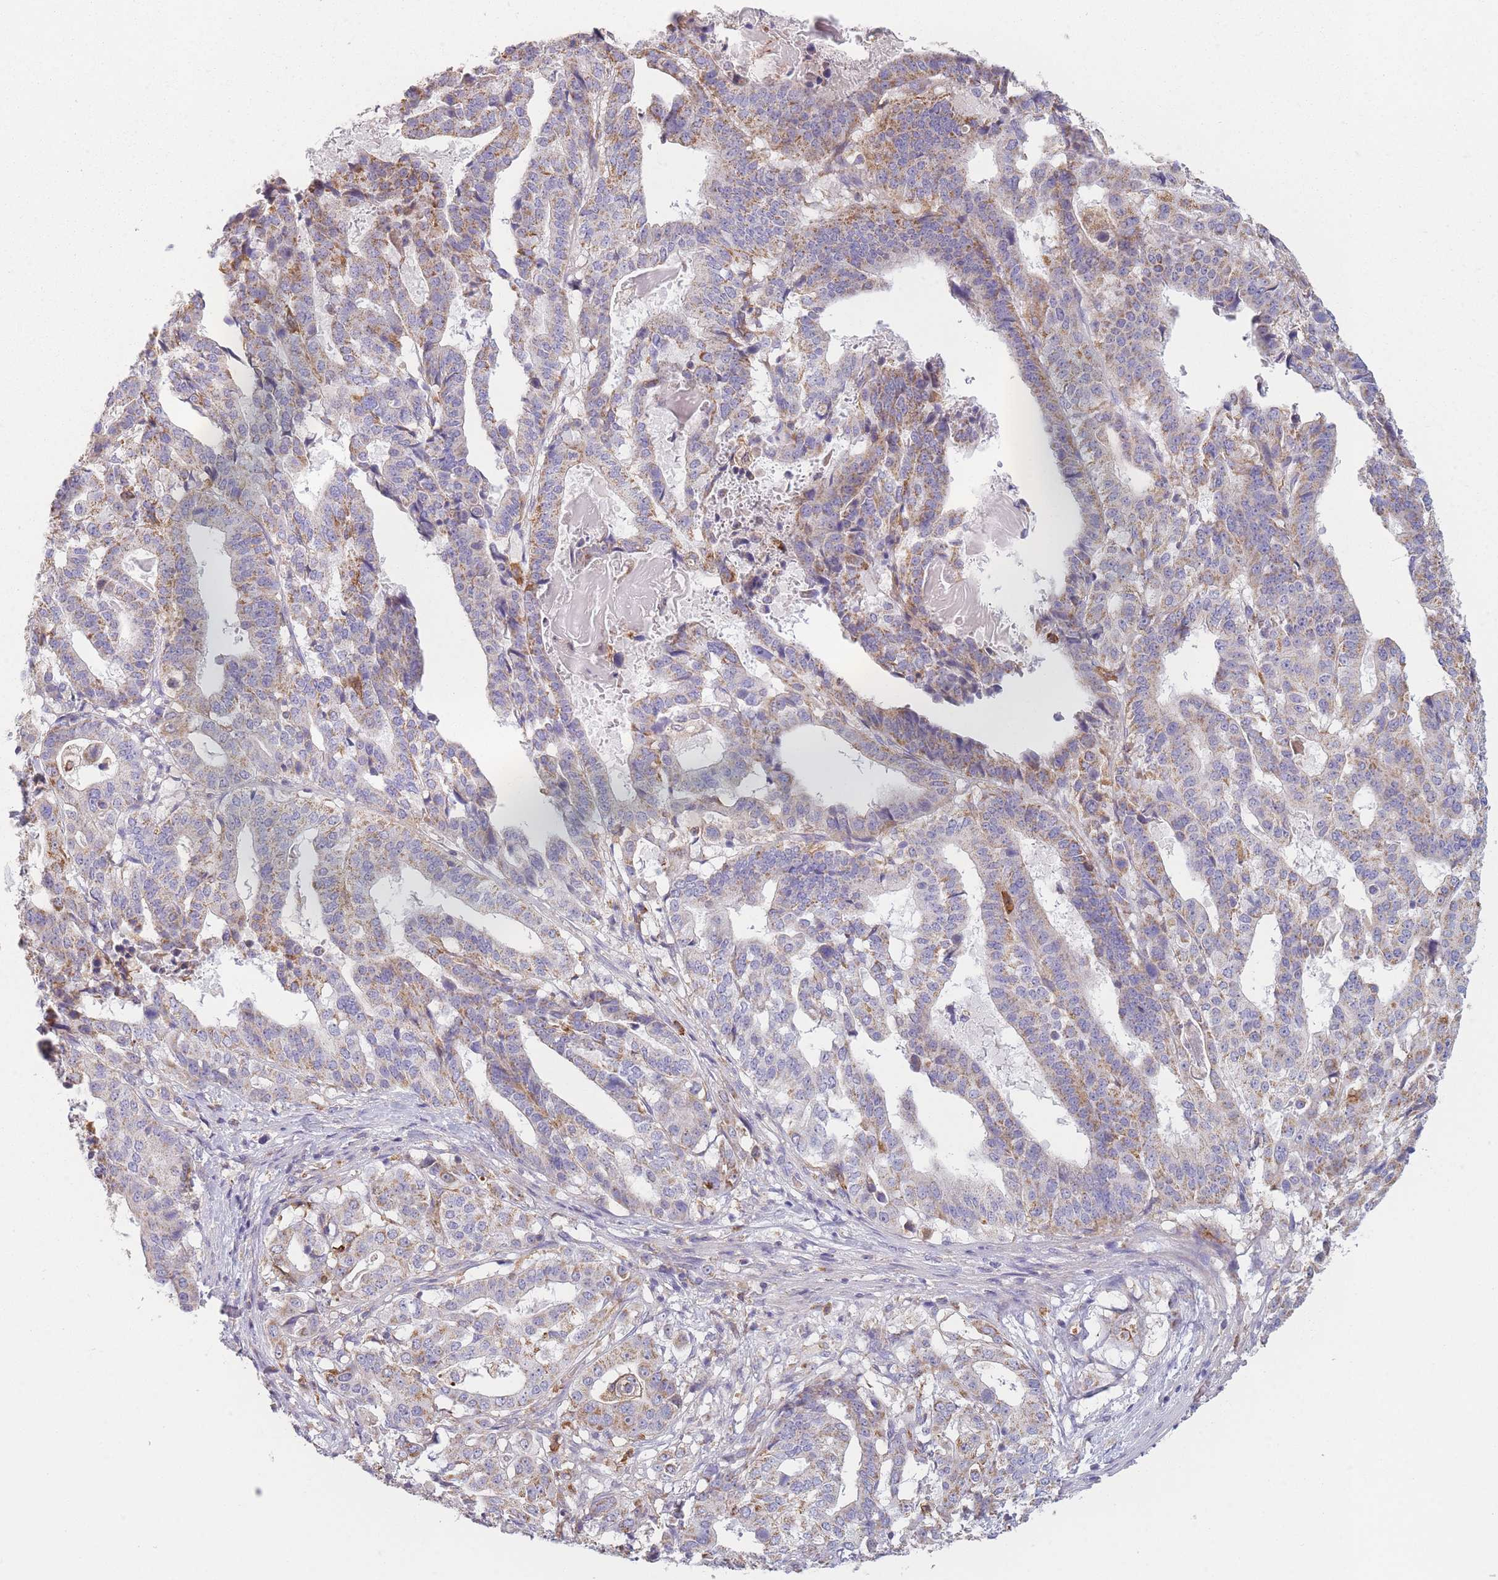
{"staining": {"intensity": "moderate", "quantity": "25%-75%", "location": "cytoplasmic/membranous"}, "tissue": "stomach cancer", "cell_type": "Tumor cells", "image_type": "cancer", "snomed": [{"axis": "morphology", "description": "Adenocarcinoma, NOS"}, {"axis": "topography", "description": "Stomach"}], "caption": "Stomach cancer (adenocarcinoma) stained for a protein demonstrates moderate cytoplasmic/membranous positivity in tumor cells.", "gene": "PRAM1", "patient": {"sex": "male", "age": 48}}